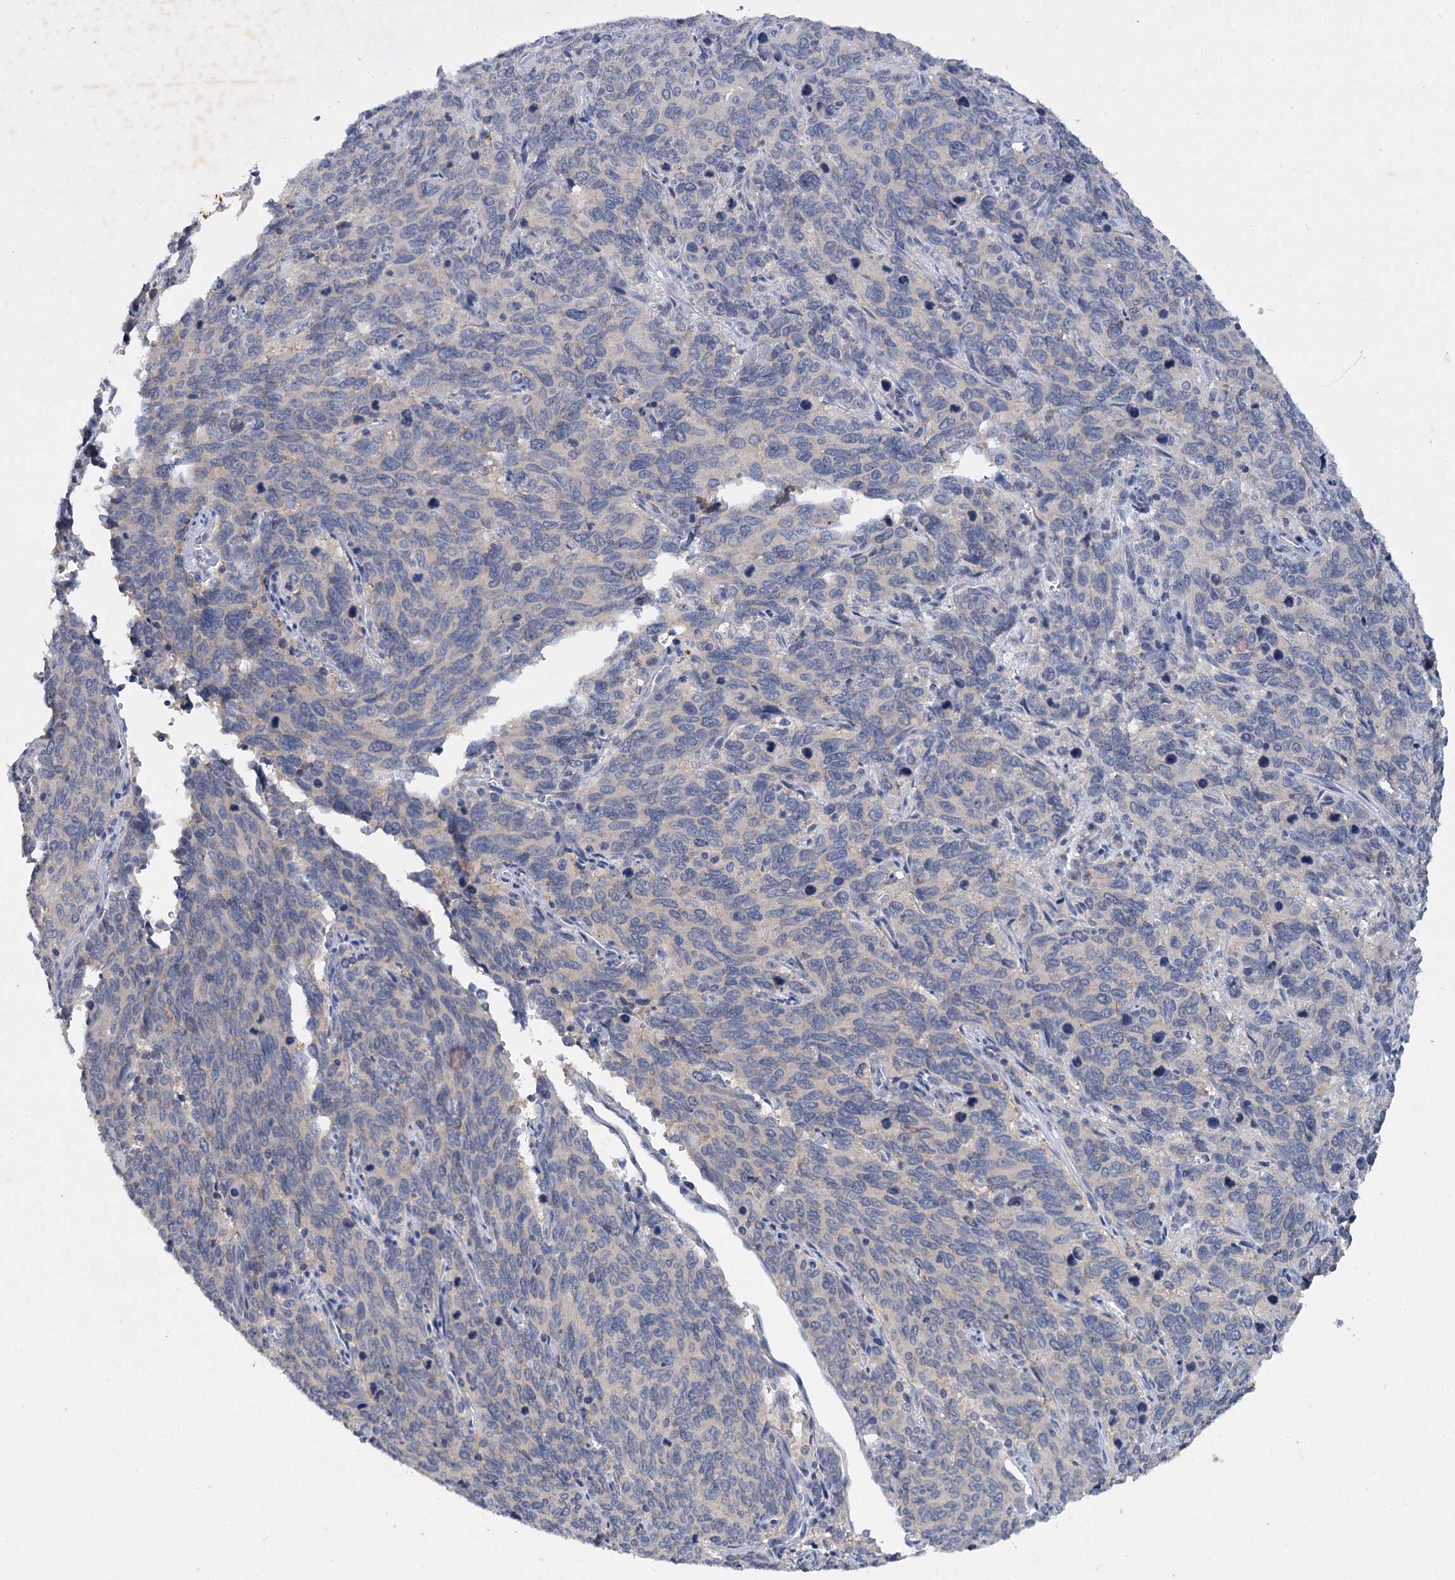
{"staining": {"intensity": "negative", "quantity": "none", "location": "none"}, "tissue": "cervical cancer", "cell_type": "Tumor cells", "image_type": "cancer", "snomed": [{"axis": "morphology", "description": "Squamous cell carcinoma, NOS"}, {"axis": "topography", "description": "Cervix"}], "caption": "An IHC photomicrograph of squamous cell carcinoma (cervical) is shown. There is no staining in tumor cells of squamous cell carcinoma (cervical). (Stains: DAB immunohistochemistry with hematoxylin counter stain, Microscopy: brightfield microscopy at high magnification).", "gene": "ATP9A", "patient": {"sex": "female", "age": 60}}